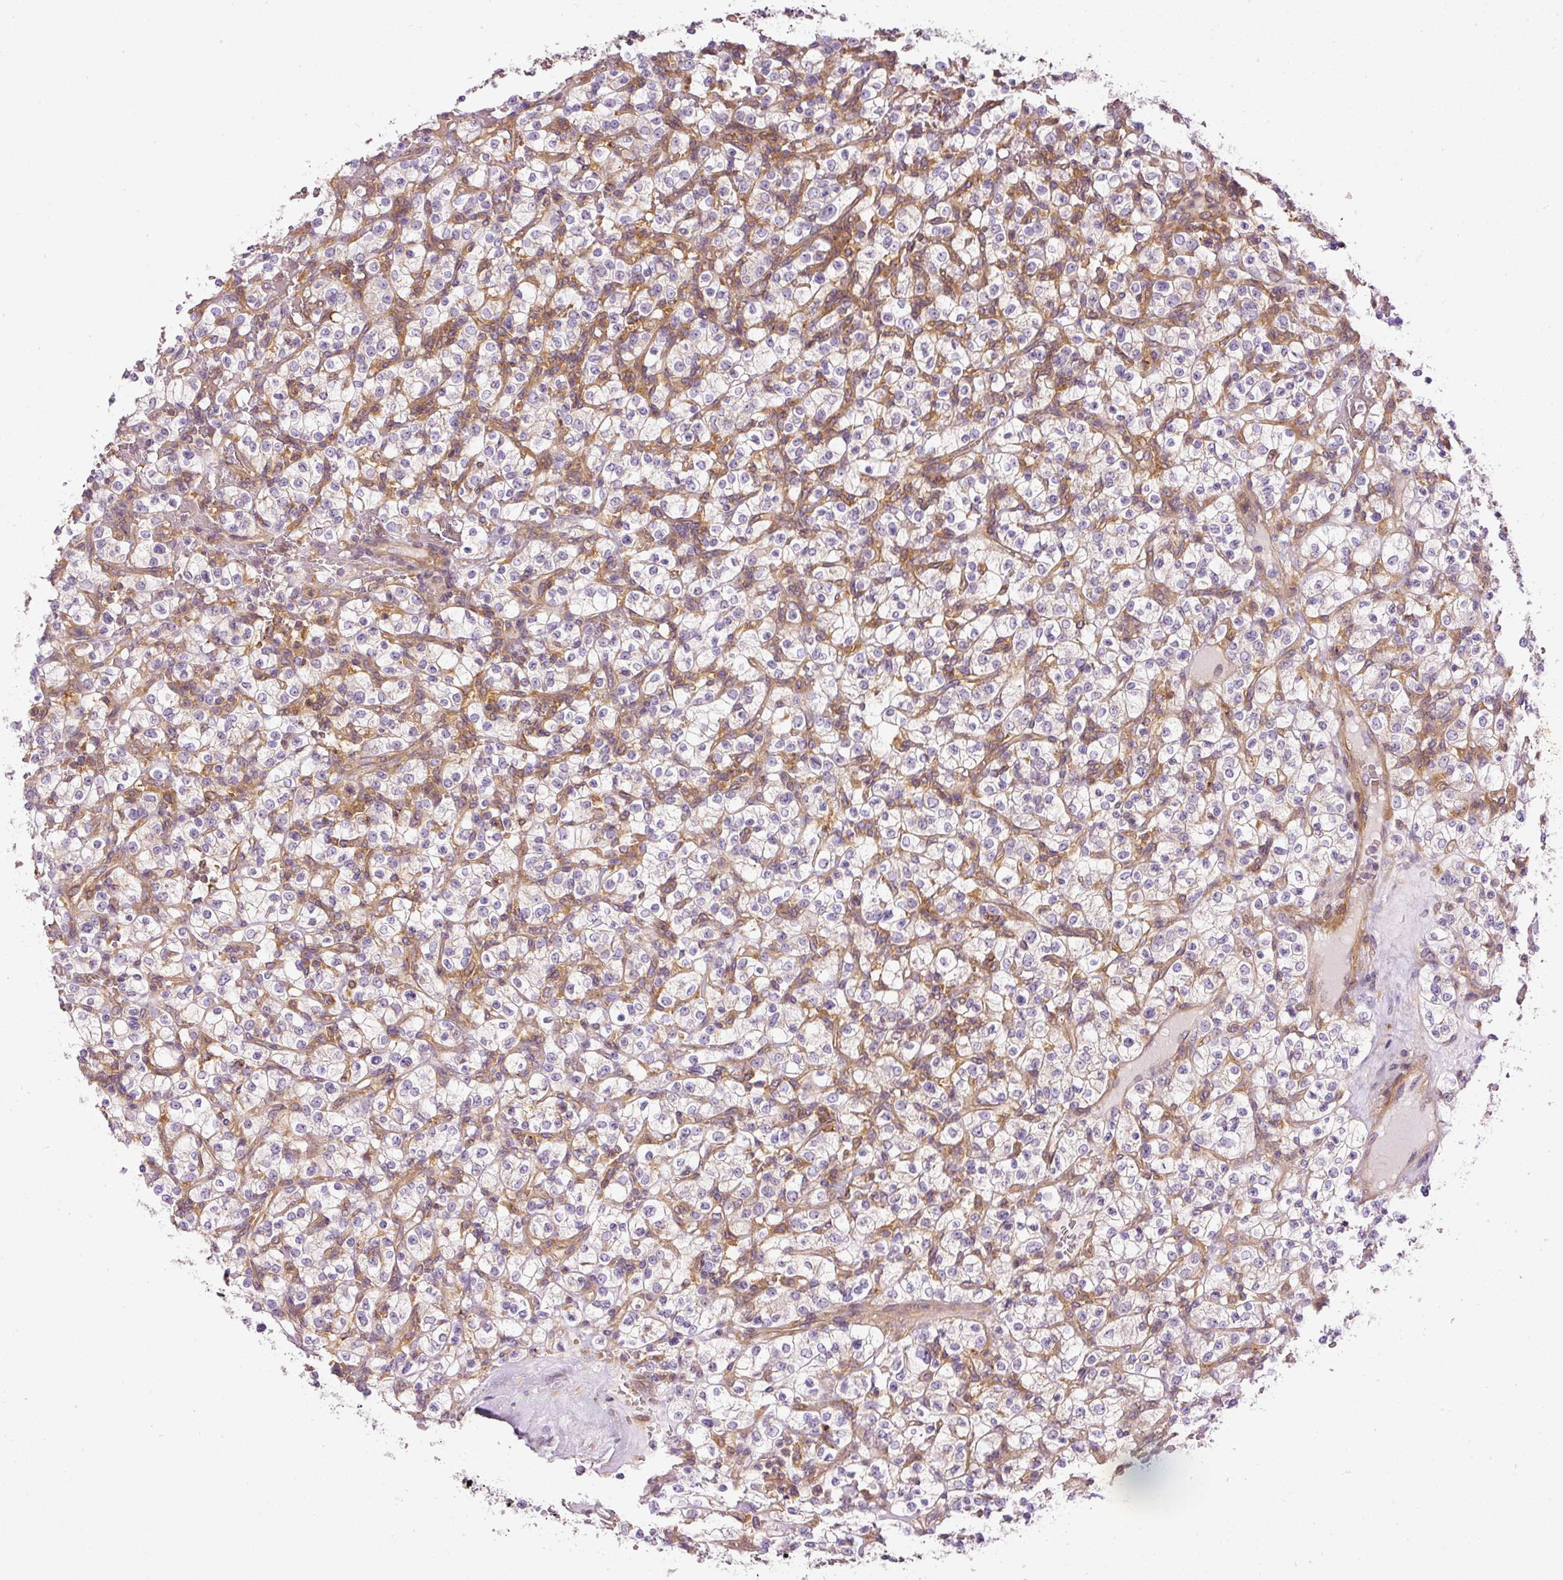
{"staining": {"intensity": "negative", "quantity": "none", "location": "none"}, "tissue": "renal cancer", "cell_type": "Tumor cells", "image_type": "cancer", "snomed": [{"axis": "morphology", "description": "Normal tissue, NOS"}, {"axis": "morphology", "description": "Adenocarcinoma, NOS"}, {"axis": "topography", "description": "Kidney"}], "caption": "Protein analysis of renal cancer (adenocarcinoma) displays no significant expression in tumor cells. (Stains: DAB IHC with hematoxylin counter stain, Microscopy: brightfield microscopy at high magnification).", "gene": "TBC1D2B", "patient": {"sex": "female", "age": 72}}